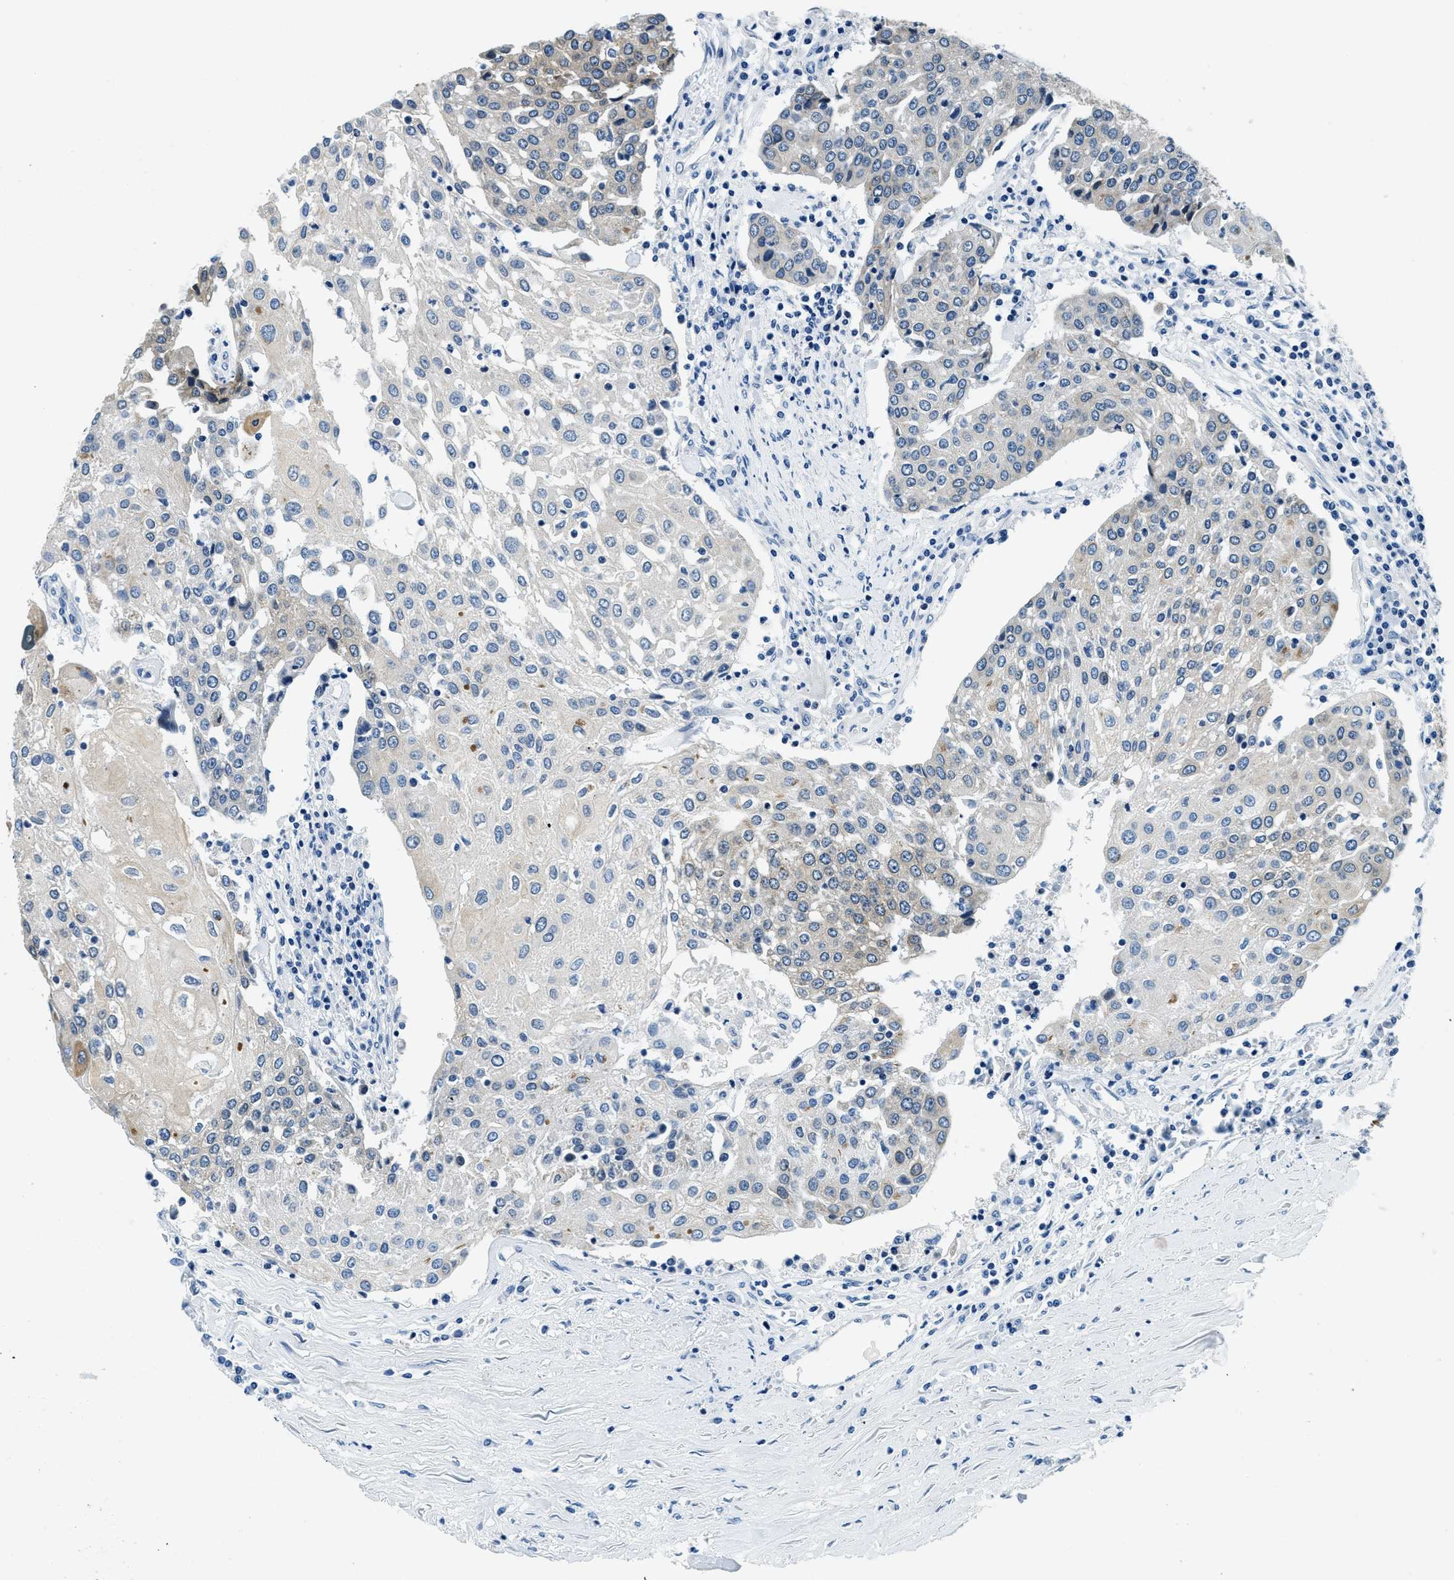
{"staining": {"intensity": "weak", "quantity": "25%-75%", "location": "cytoplasmic/membranous"}, "tissue": "urothelial cancer", "cell_type": "Tumor cells", "image_type": "cancer", "snomed": [{"axis": "morphology", "description": "Urothelial carcinoma, High grade"}, {"axis": "topography", "description": "Urinary bladder"}], "caption": "A photomicrograph showing weak cytoplasmic/membranous expression in about 25%-75% of tumor cells in high-grade urothelial carcinoma, as visualized by brown immunohistochemical staining.", "gene": "UBAC2", "patient": {"sex": "female", "age": 85}}